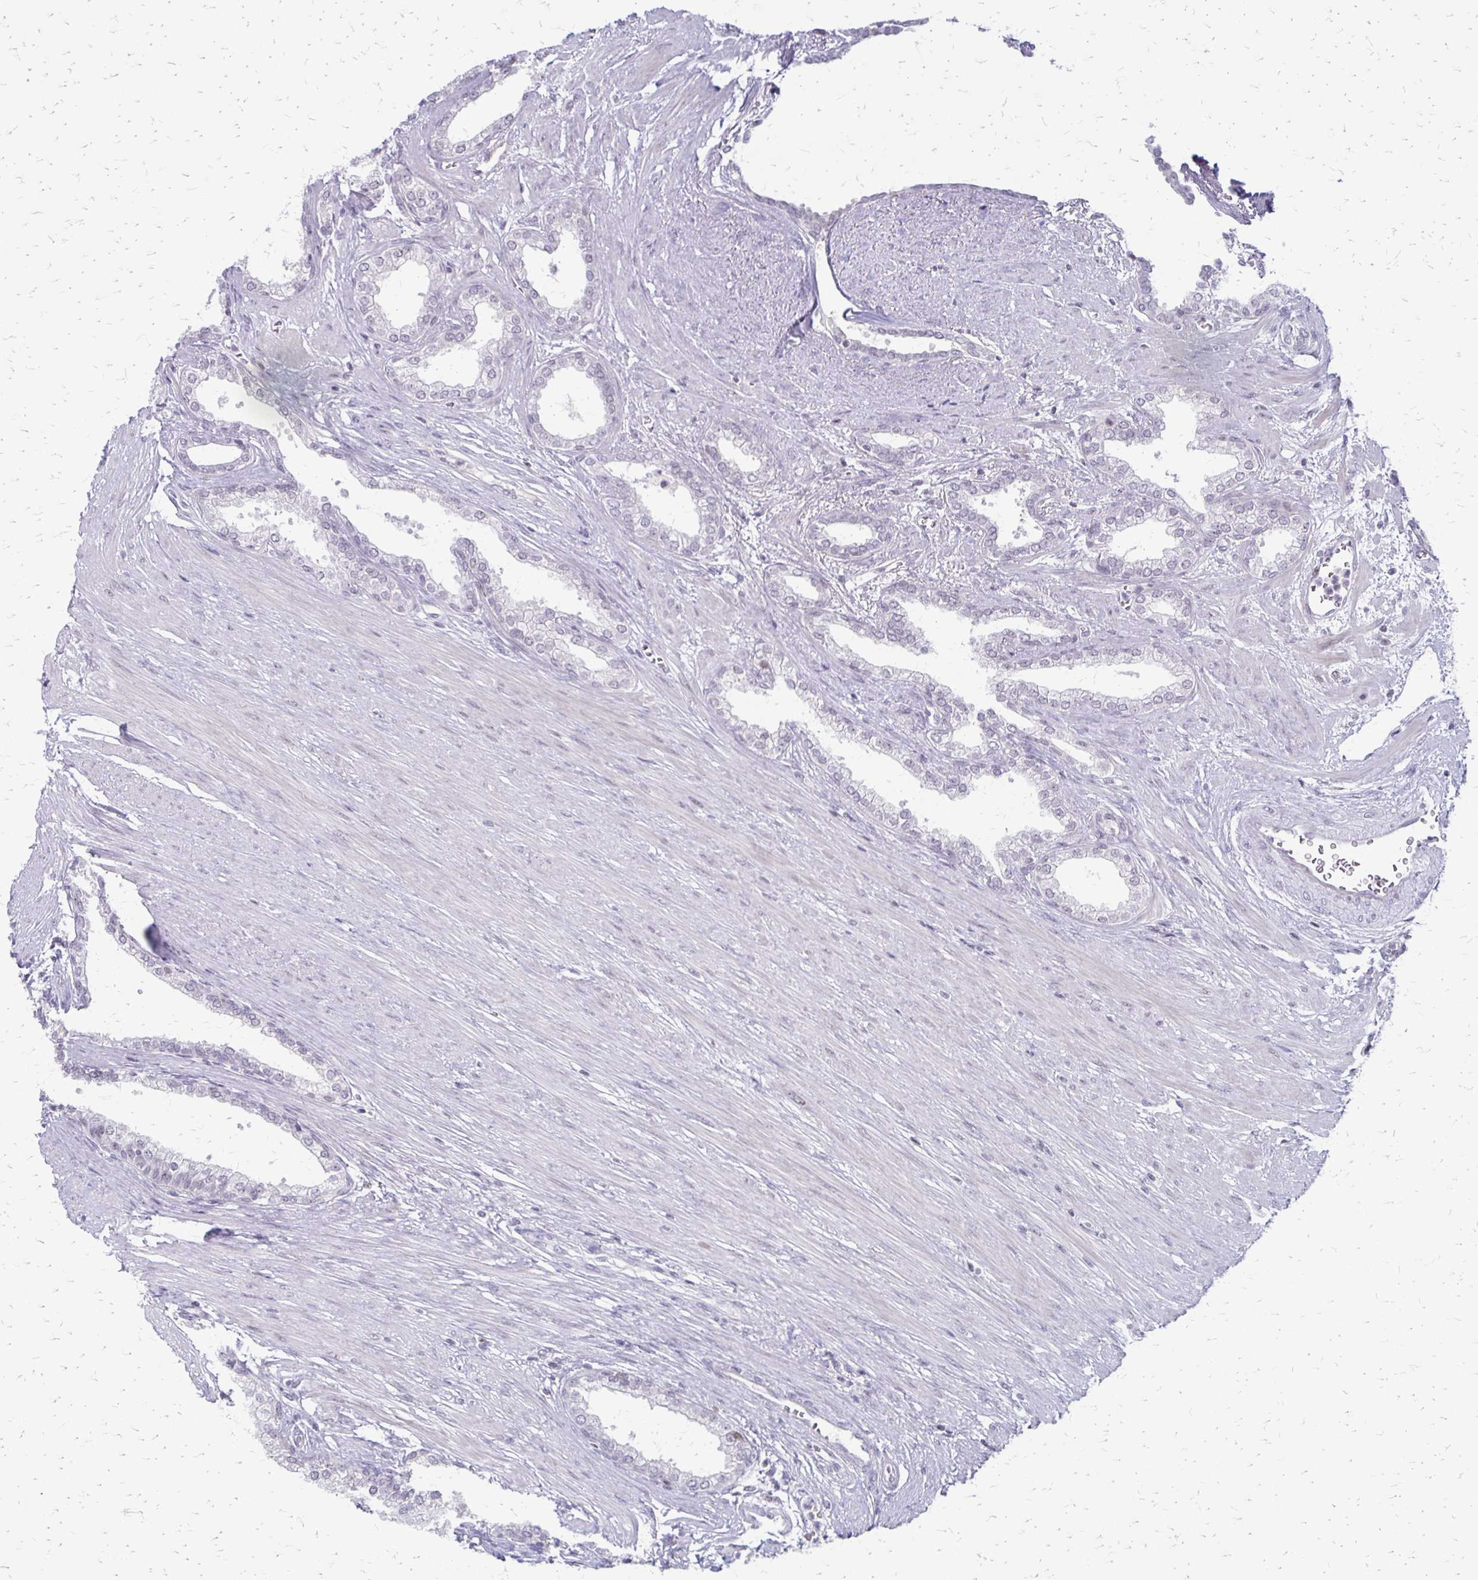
{"staining": {"intensity": "negative", "quantity": "none", "location": "none"}, "tissue": "prostate cancer", "cell_type": "Tumor cells", "image_type": "cancer", "snomed": [{"axis": "morphology", "description": "Adenocarcinoma, High grade"}, {"axis": "topography", "description": "Prostate"}], "caption": "IHC histopathology image of prostate adenocarcinoma (high-grade) stained for a protein (brown), which exhibits no staining in tumor cells.", "gene": "EED", "patient": {"sex": "male", "age": 60}}